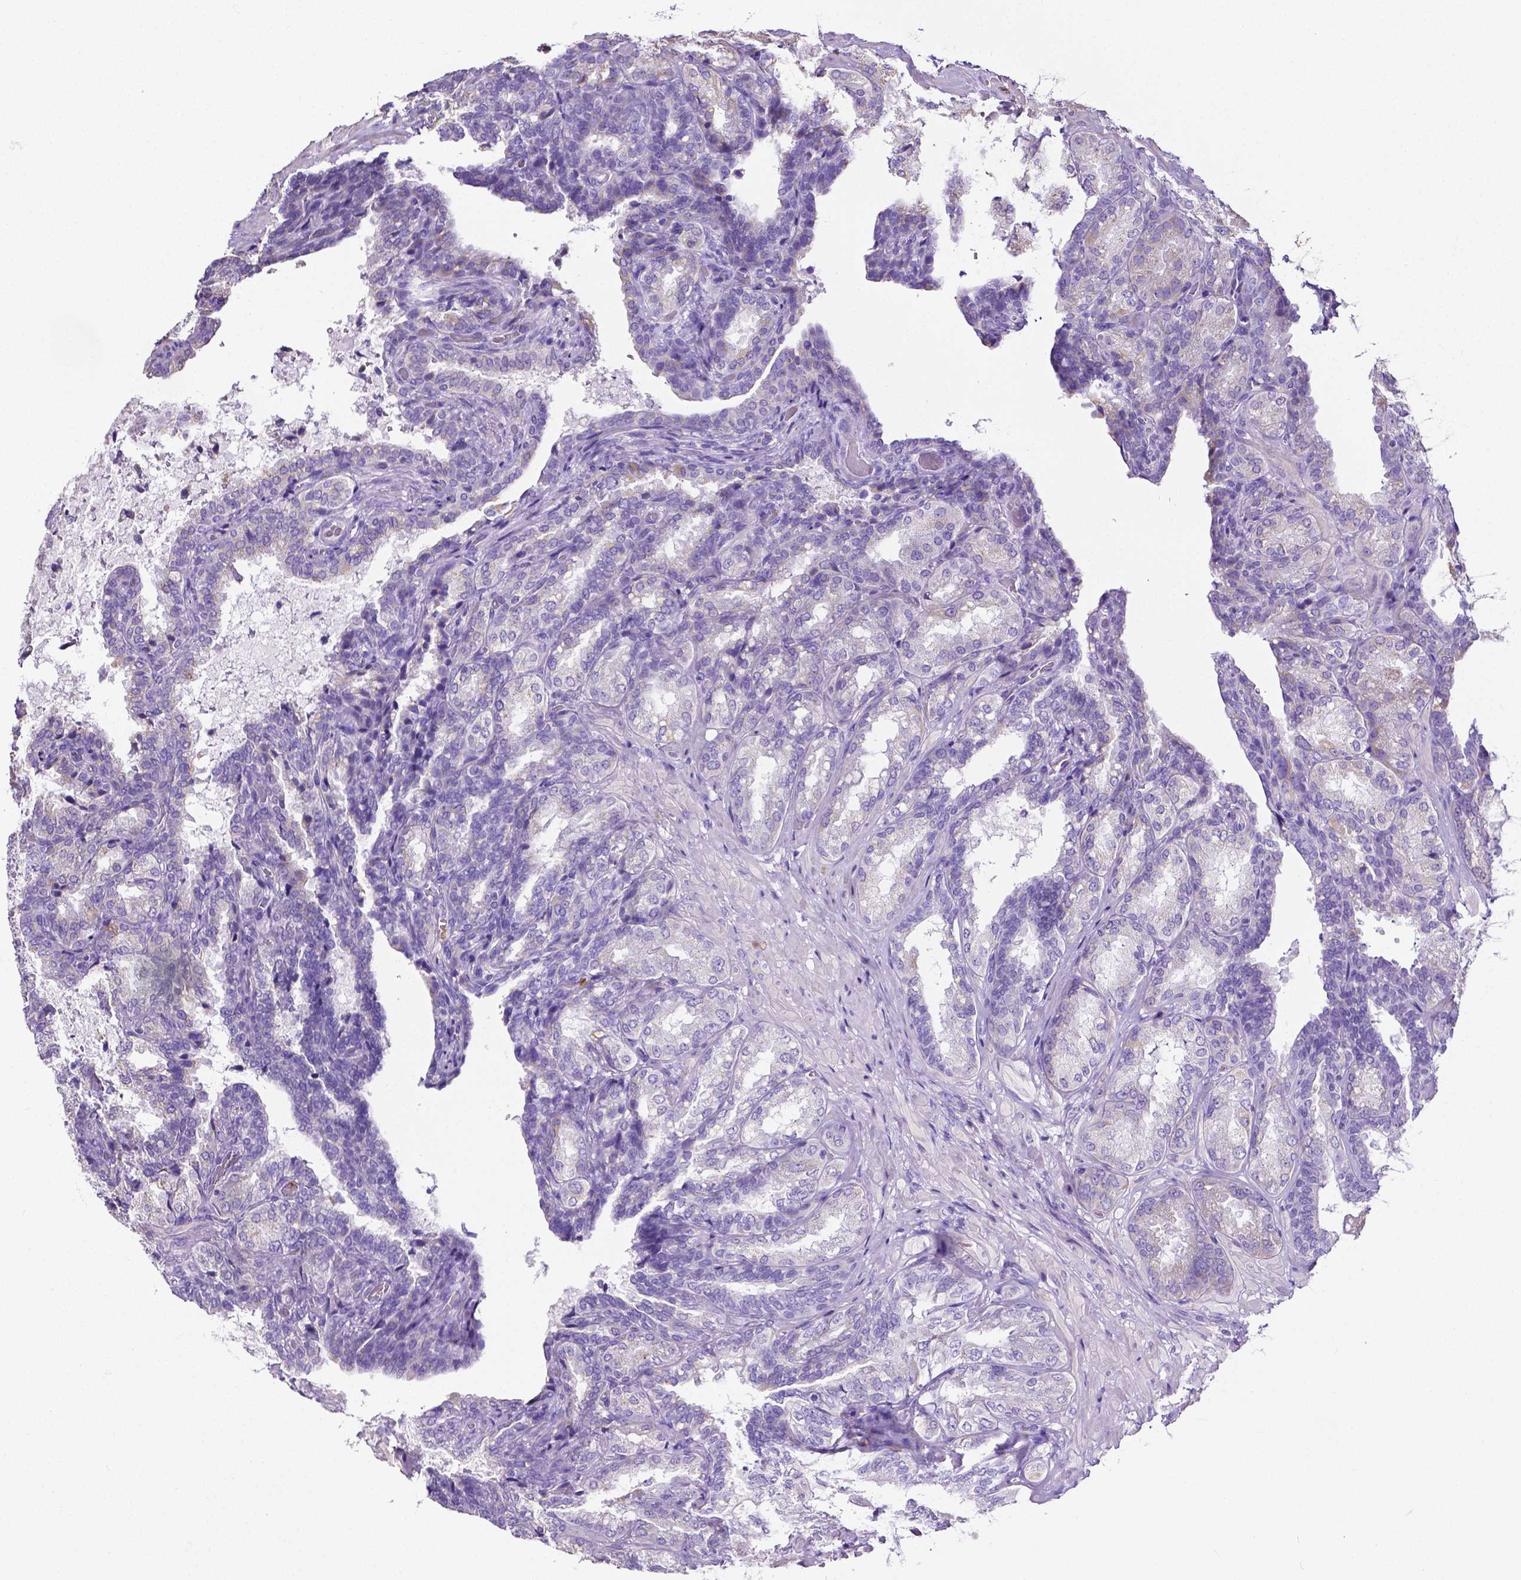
{"staining": {"intensity": "negative", "quantity": "none", "location": "none"}, "tissue": "seminal vesicle", "cell_type": "Glandular cells", "image_type": "normal", "snomed": [{"axis": "morphology", "description": "Normal tissue, NOS"}, {"axis": "topography", "description": "Seminal veicle"}], "caption": "Protein analysis of normal seminal vesicle exhibits no significant staining in glandular cells. The staining is performed using DAB (3,3'-diaminobenzidine) brown chromogen with nuclei counter-stained in using hematoxylin.", "gene": "MMP9", "patient": {"sex": "male", "age": 68}}